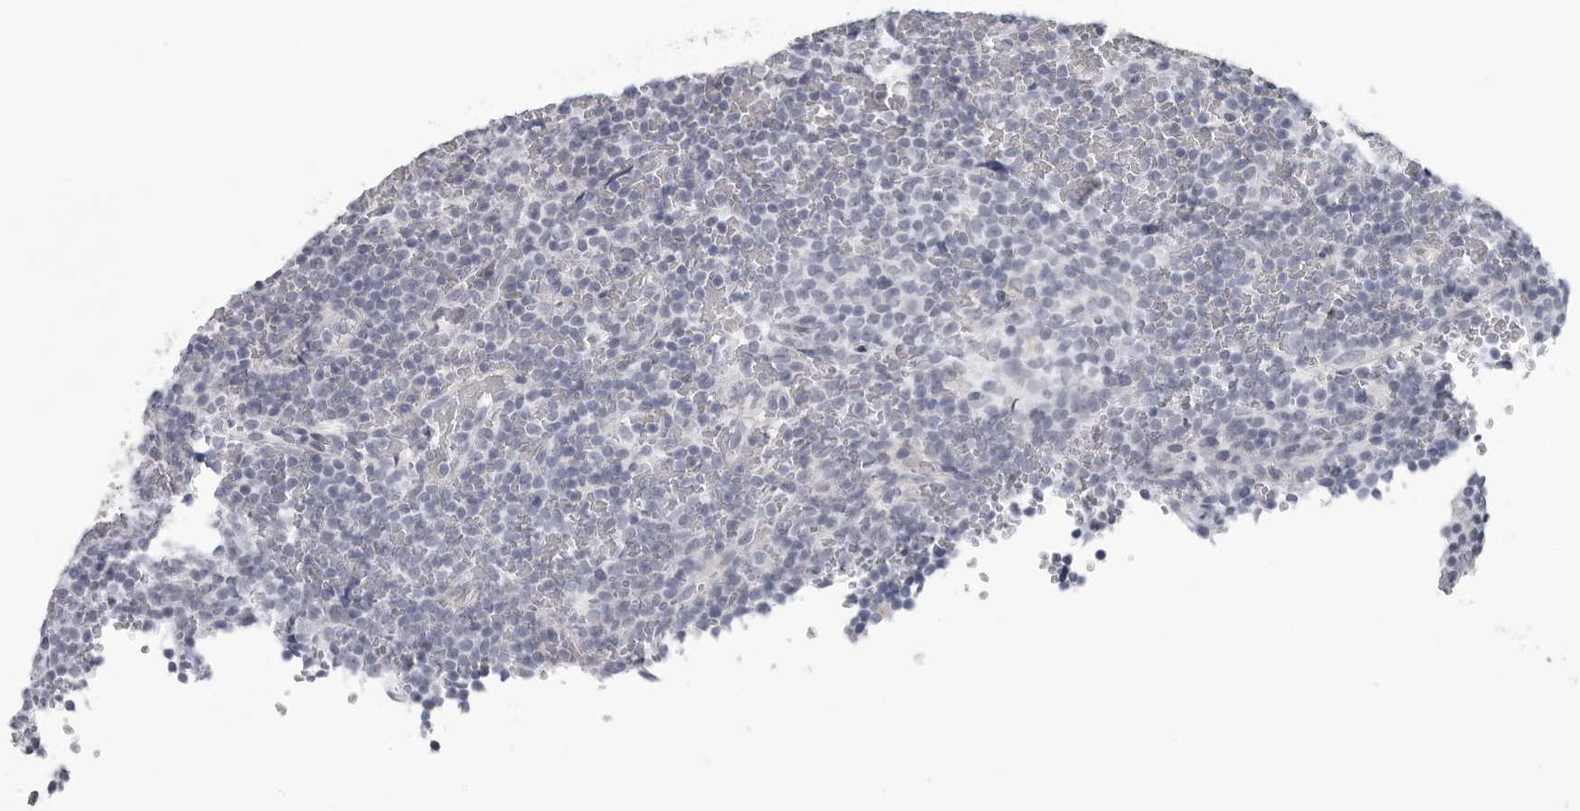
{"staining": {"intensity": "negative", "quantity": "none", "location": "none"}, "tissue": "lymphoma", "cell_type": "Tumor cells", "image_type": "cancer", "snomed": [{"axis": "morphology", "description": "Malignant lymphoma, non-Hodgkin's type, Low grade"}, {"axis": "topography", "description": "Spleen"}], "caption": "There is no significant expression in tumor cells of lymphoma. Brightfield microscopy of immunohistochemistry stained with DAB (brown) and hematoxylin (blue), captured at high magnification.", "gene": "OPLAH", "patient": {"sex": "female", "age": 77}}